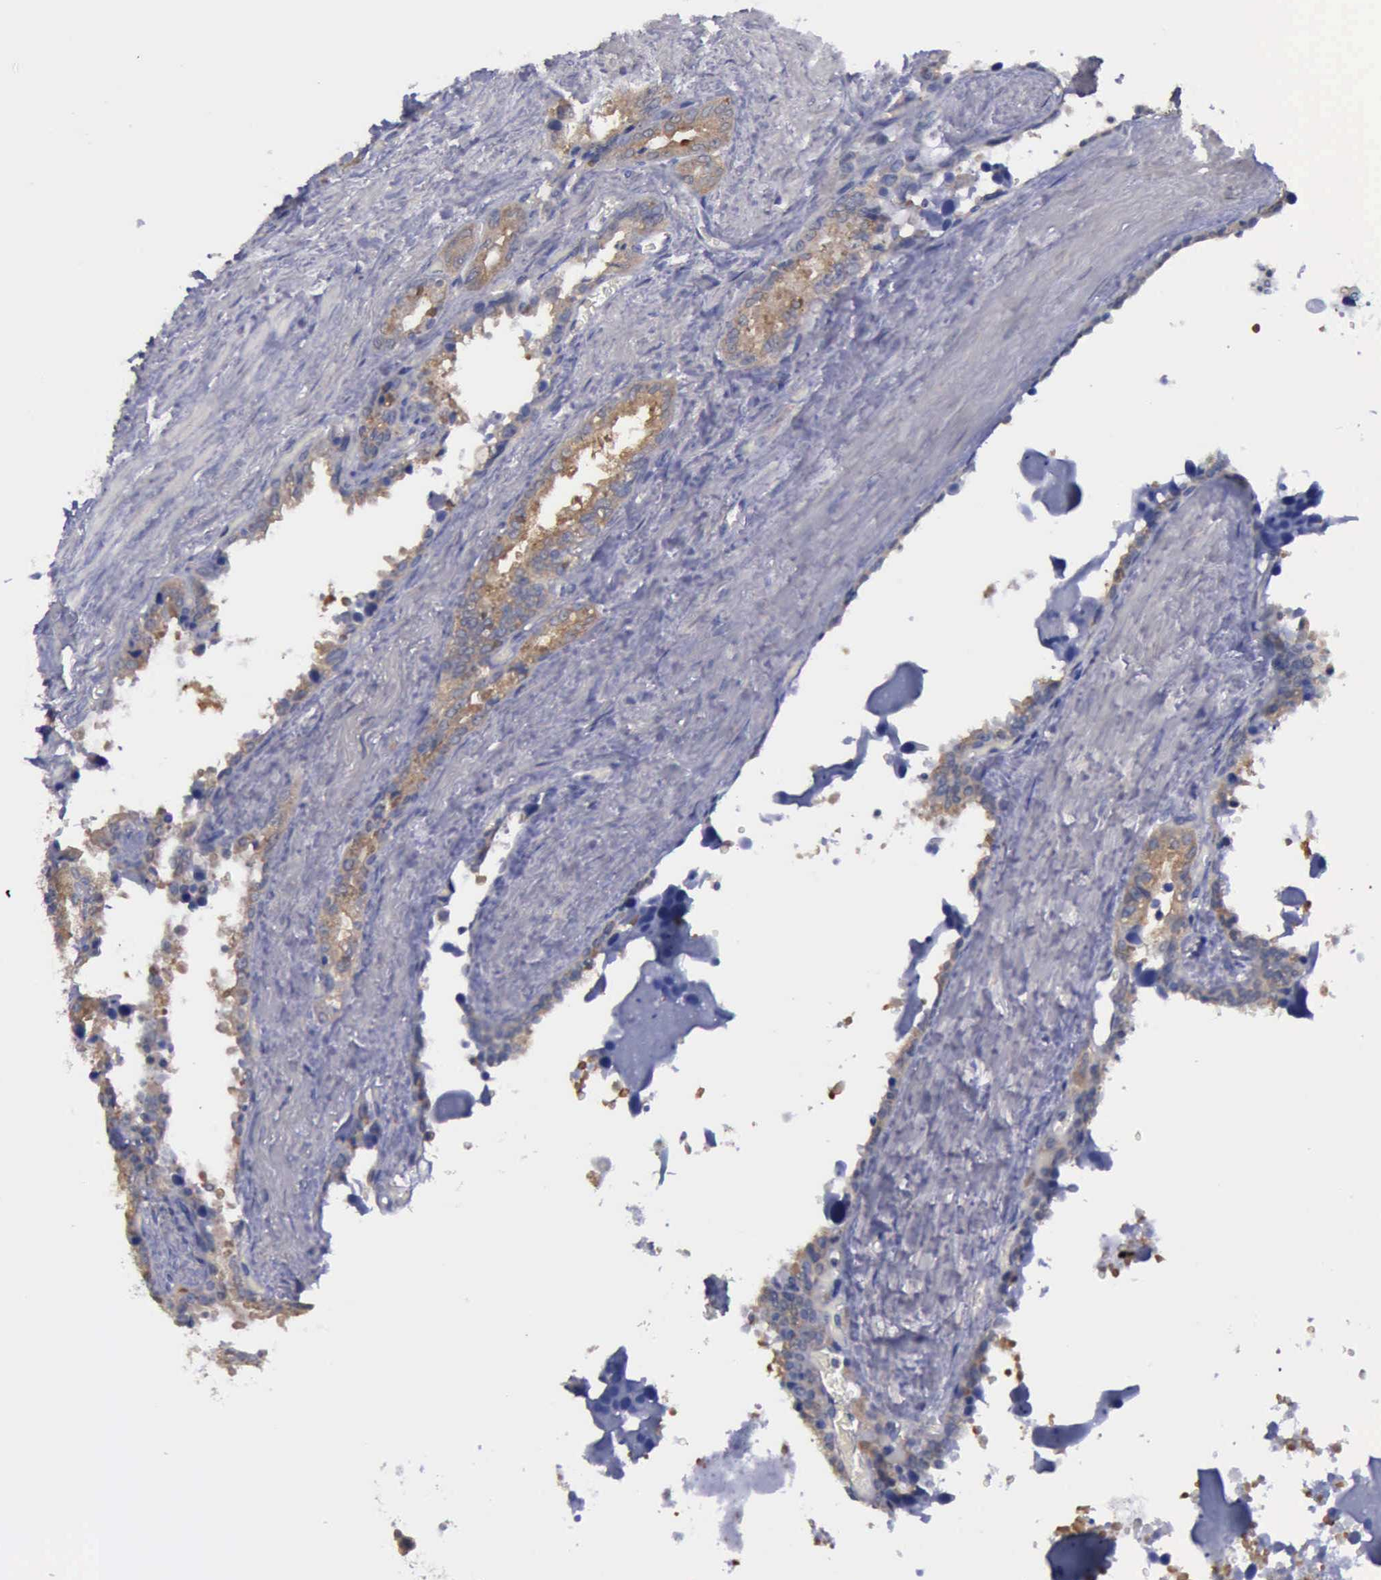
{"staining": {"intensity": "weak", "quantity": ">75%", "location": "cytoplasmic/membranous"}, "tissue": "seminal vesicle", "cell_type": "Glandular cells", "image_type": "normal", "snomed": [{"axis": "morphology", "description": "Normal tissue, NOS"}, {"axis": "topography", "description": "Prostate"}, {"axis": "topography", "description": "Seminal veicle"}], "caption": "Glandular cells reveal low levels of weak cytoplasmic/membranous staining in approximately >75% of cells in normal seminal vesicle.", "gene": "PHKA1", "patient": {"sex": "male", "age": 63}}